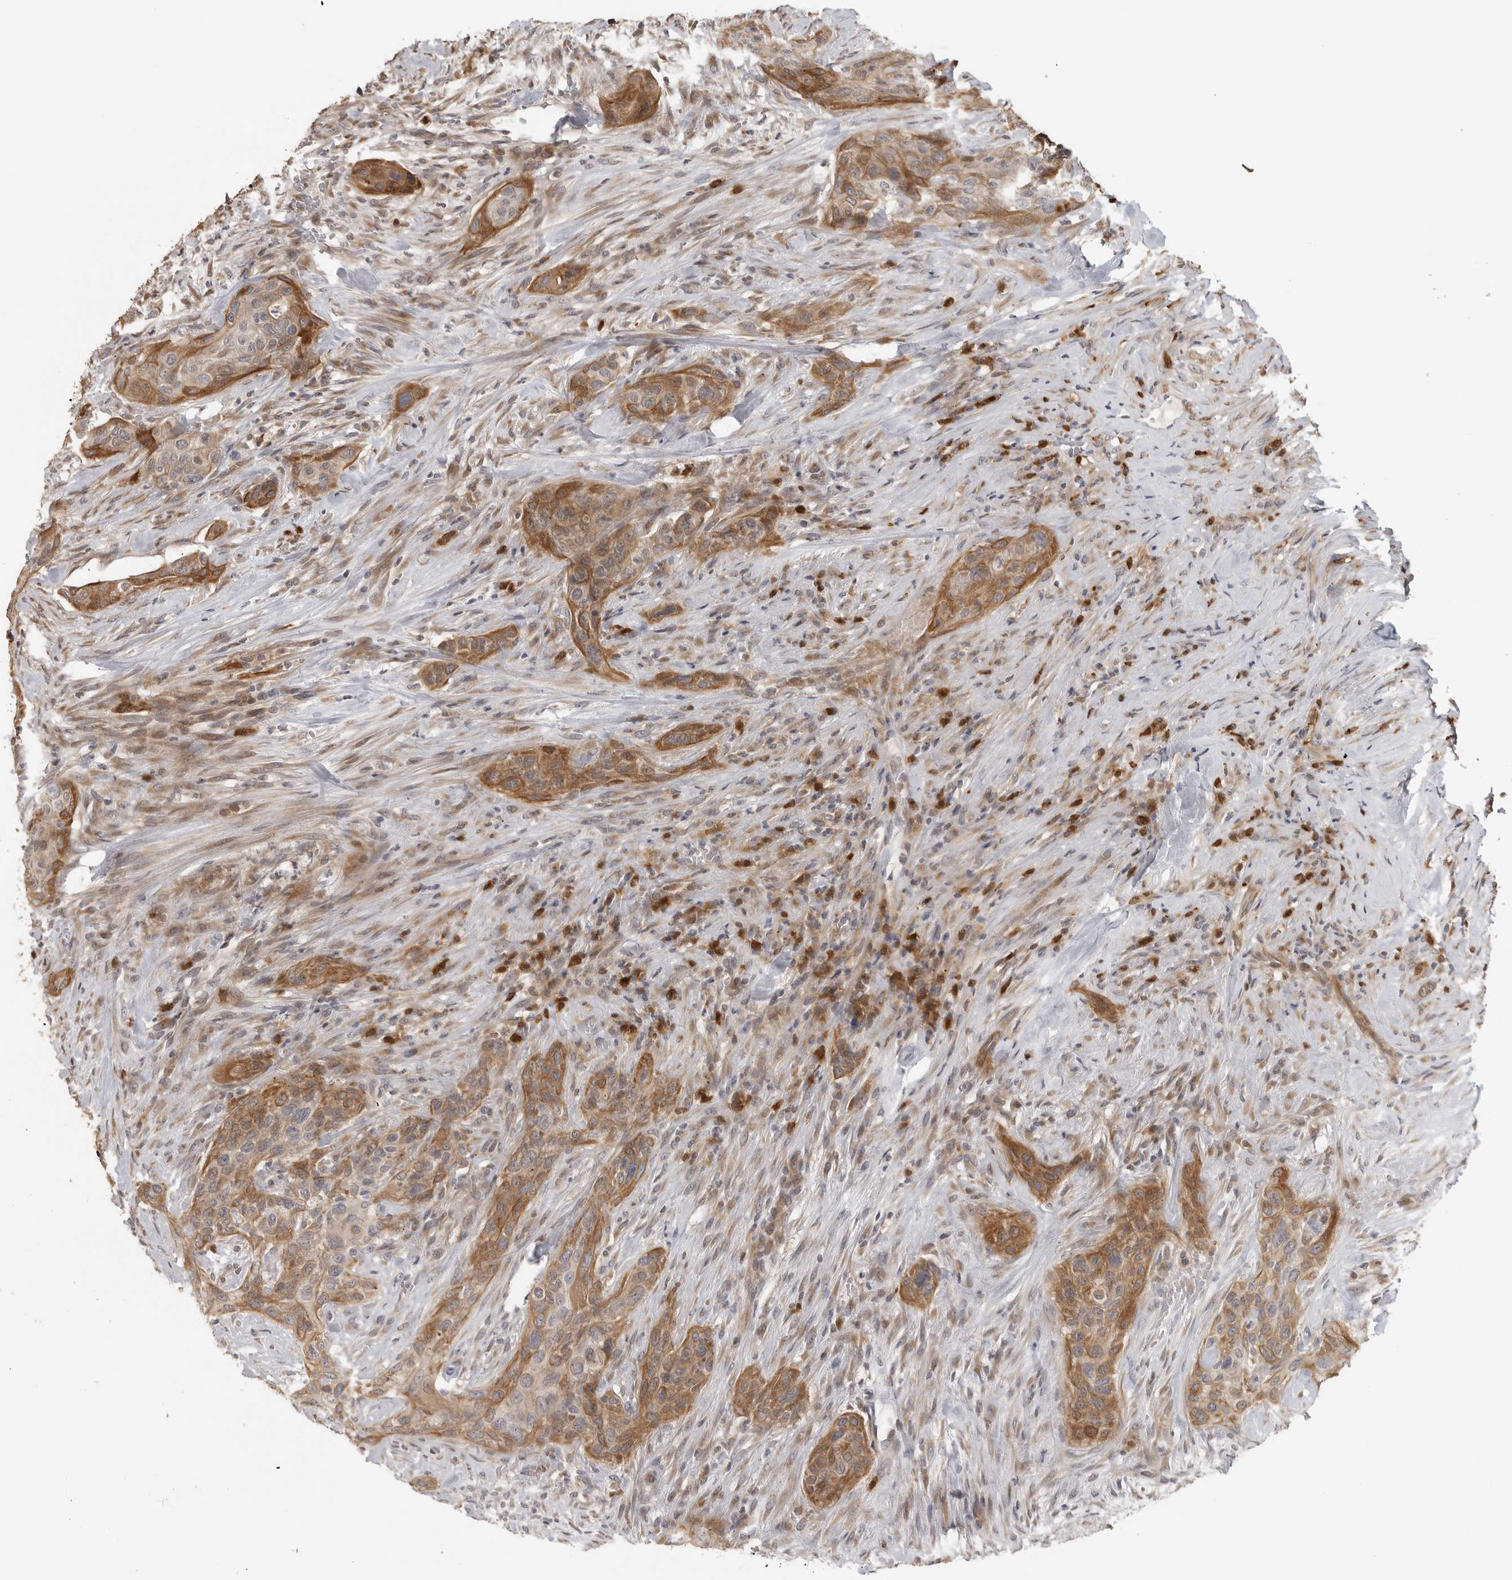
{"staining": {"intensity": "moderate", "quantity": ">75%", "location": "cytoplasmic/membranous"}, "tissue": "urothelial cancer", "cell_type": "Tumor cells", "image_type": "cancer", "snomed": [{"axis": "morphology", "description": "Urothelial carcinoma, High grade"}, {"axis": "topography", "description": "Urinary bladder"}], "caption": "Immunohistochemical staining of human urothelial cancer shows moderate cytoplasmic/membranous protein staining in approximately >75% of tumor cells. (Stains: DAB (3,3'-diaminobenzidine) in brown, nuclei in blue, Microscopy: brightfield microscopy at high magnification).", "gene": "IDO1", "patient": {"sex": "male", "age": 35}}